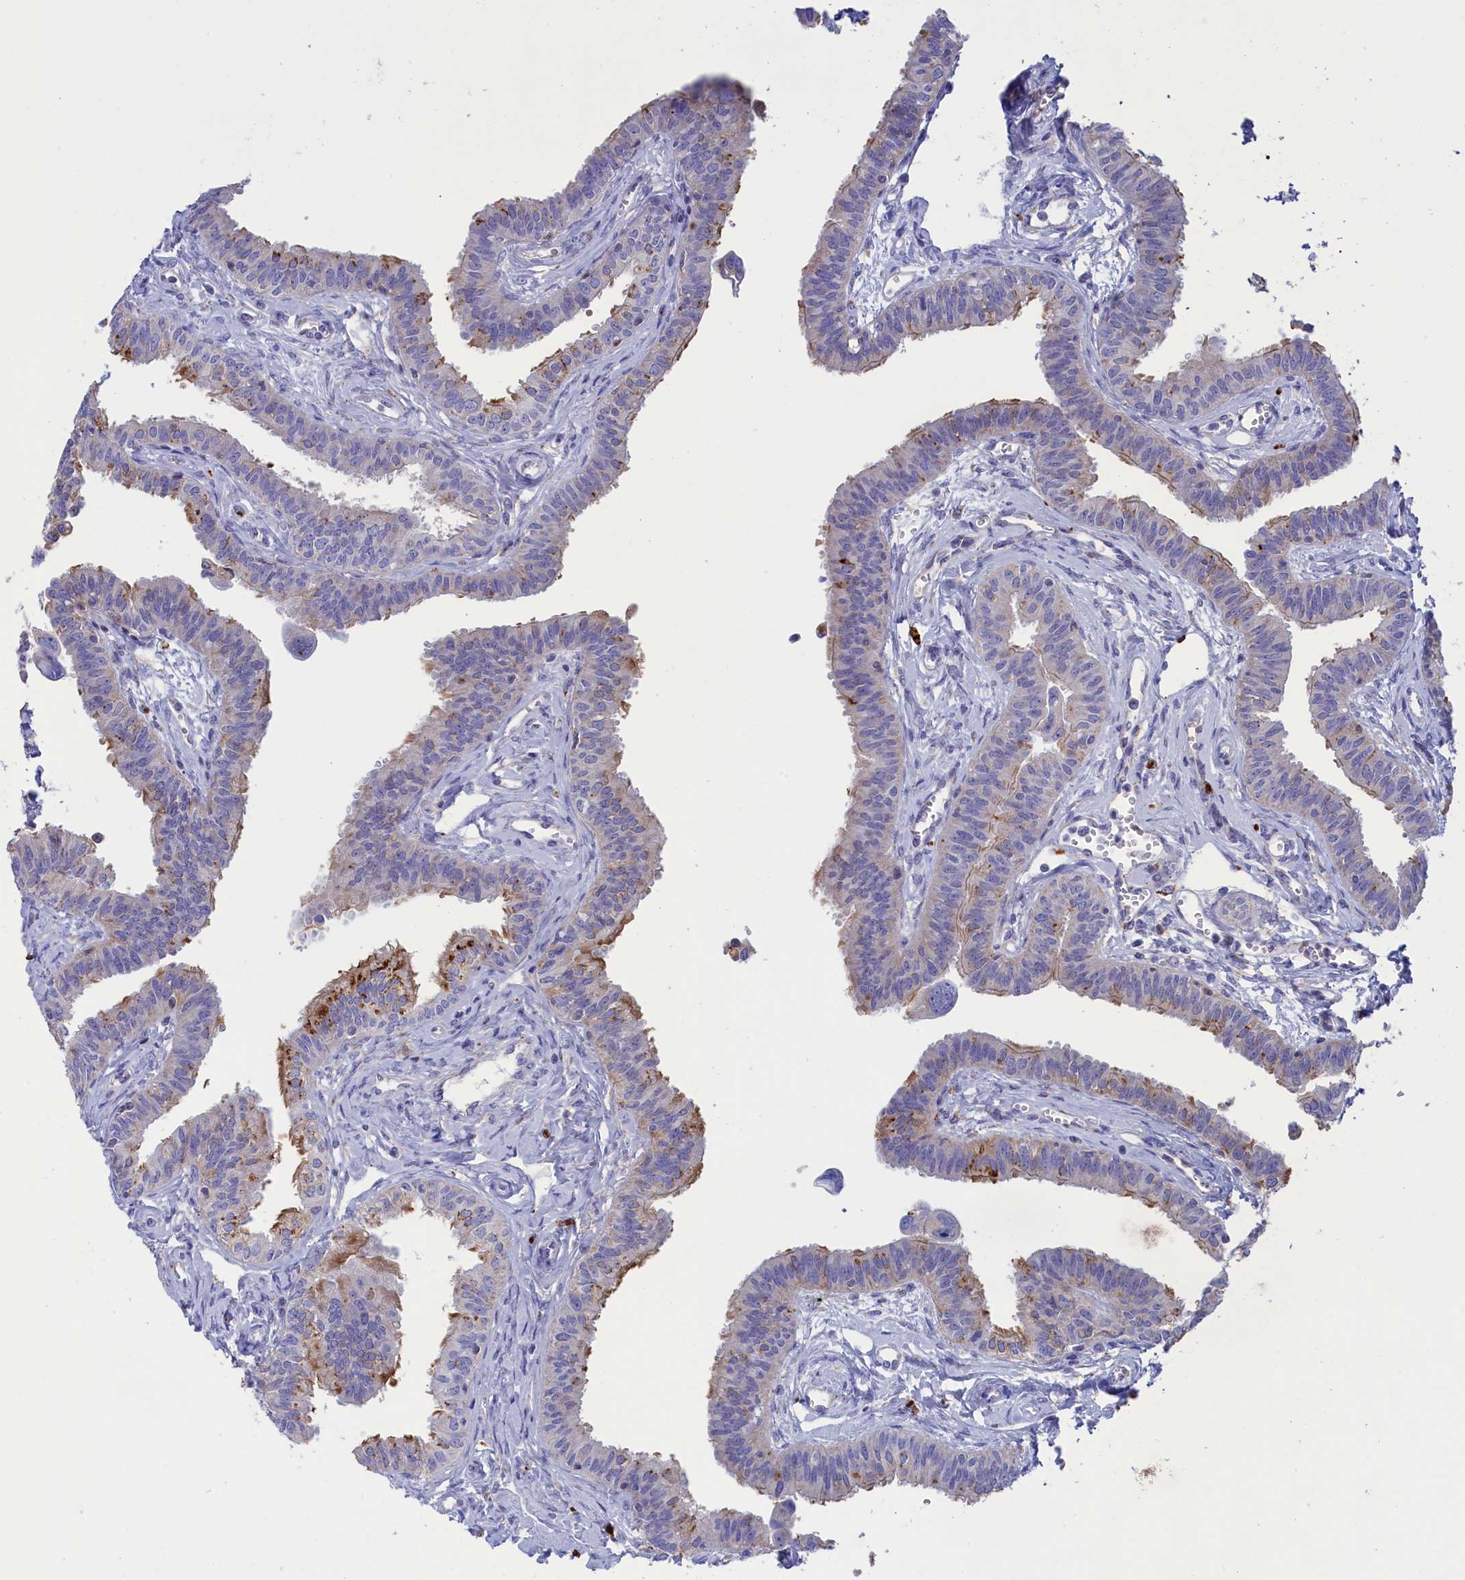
{"staining": {"intensity": "moderate", "quantity": "25%-75%", "location": "cytoplasmic/membranous"}, "tissue": "fallopian tube", "cell_type": "Glandular cells", "image_type": "normal", "snomed": [{"axis": "morphology", "description": "Normal tissue, NOS"}, {"axis": "morphology", "description": "Carcinoma, NOS"}, {"axis": "topography", "description": "Fallopian tube"}, {"axis": "topography", "description": "Ovary"}], "caption": "Immunohistochemical staining of unremarkable fallopian tube displays medium levels of moderate cytoplasmic/membranous expression in approximately 25%-75% of glandular cells.", "gene": "WDR6", "patient": {"sex": "female", "age": 59}}